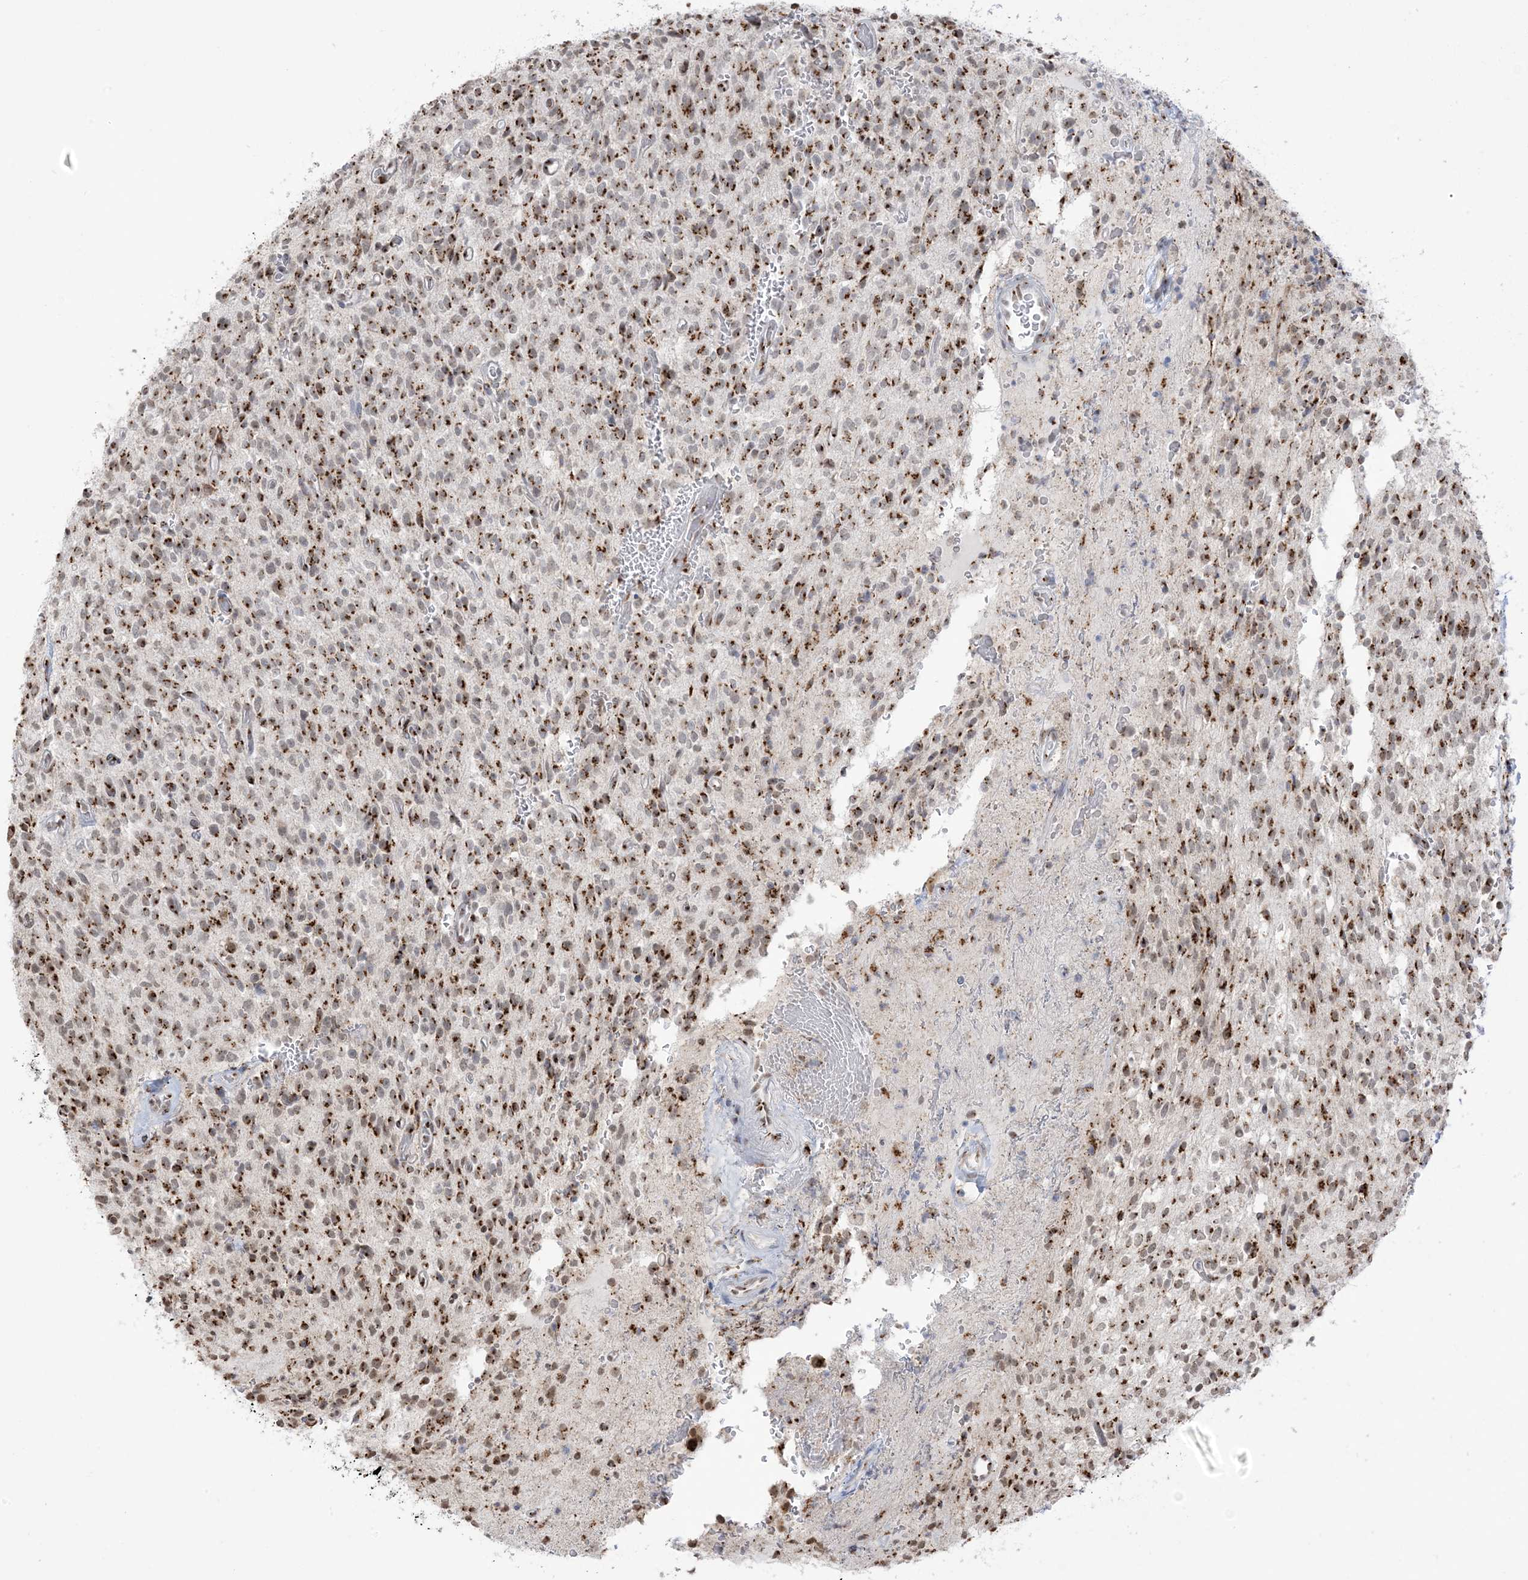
{"staining": {"intensity": "moderate", "quantity": ">75%", "location": "cytoplasmic/membranous,nuclear"}, "tissue": "glioma", "cell_type": "Tumor cells", "image_type": "cancer", "snomed": [{"axis": "morphology", "description": "Glioma, malignant, High grade"}, {"axis": "topography", "description": "Brain"}], "caption": "The histopathology image displays a brown stain indicating the presence of a protein in the cytoplasmic/membranous and nuclear of tumor cells in malignant glioma (high-grade). (Brightfield microscopy of DAB IHC at high magnification).", "gene": "GPR107", "patient": {"sex": "male", "age": 34}}